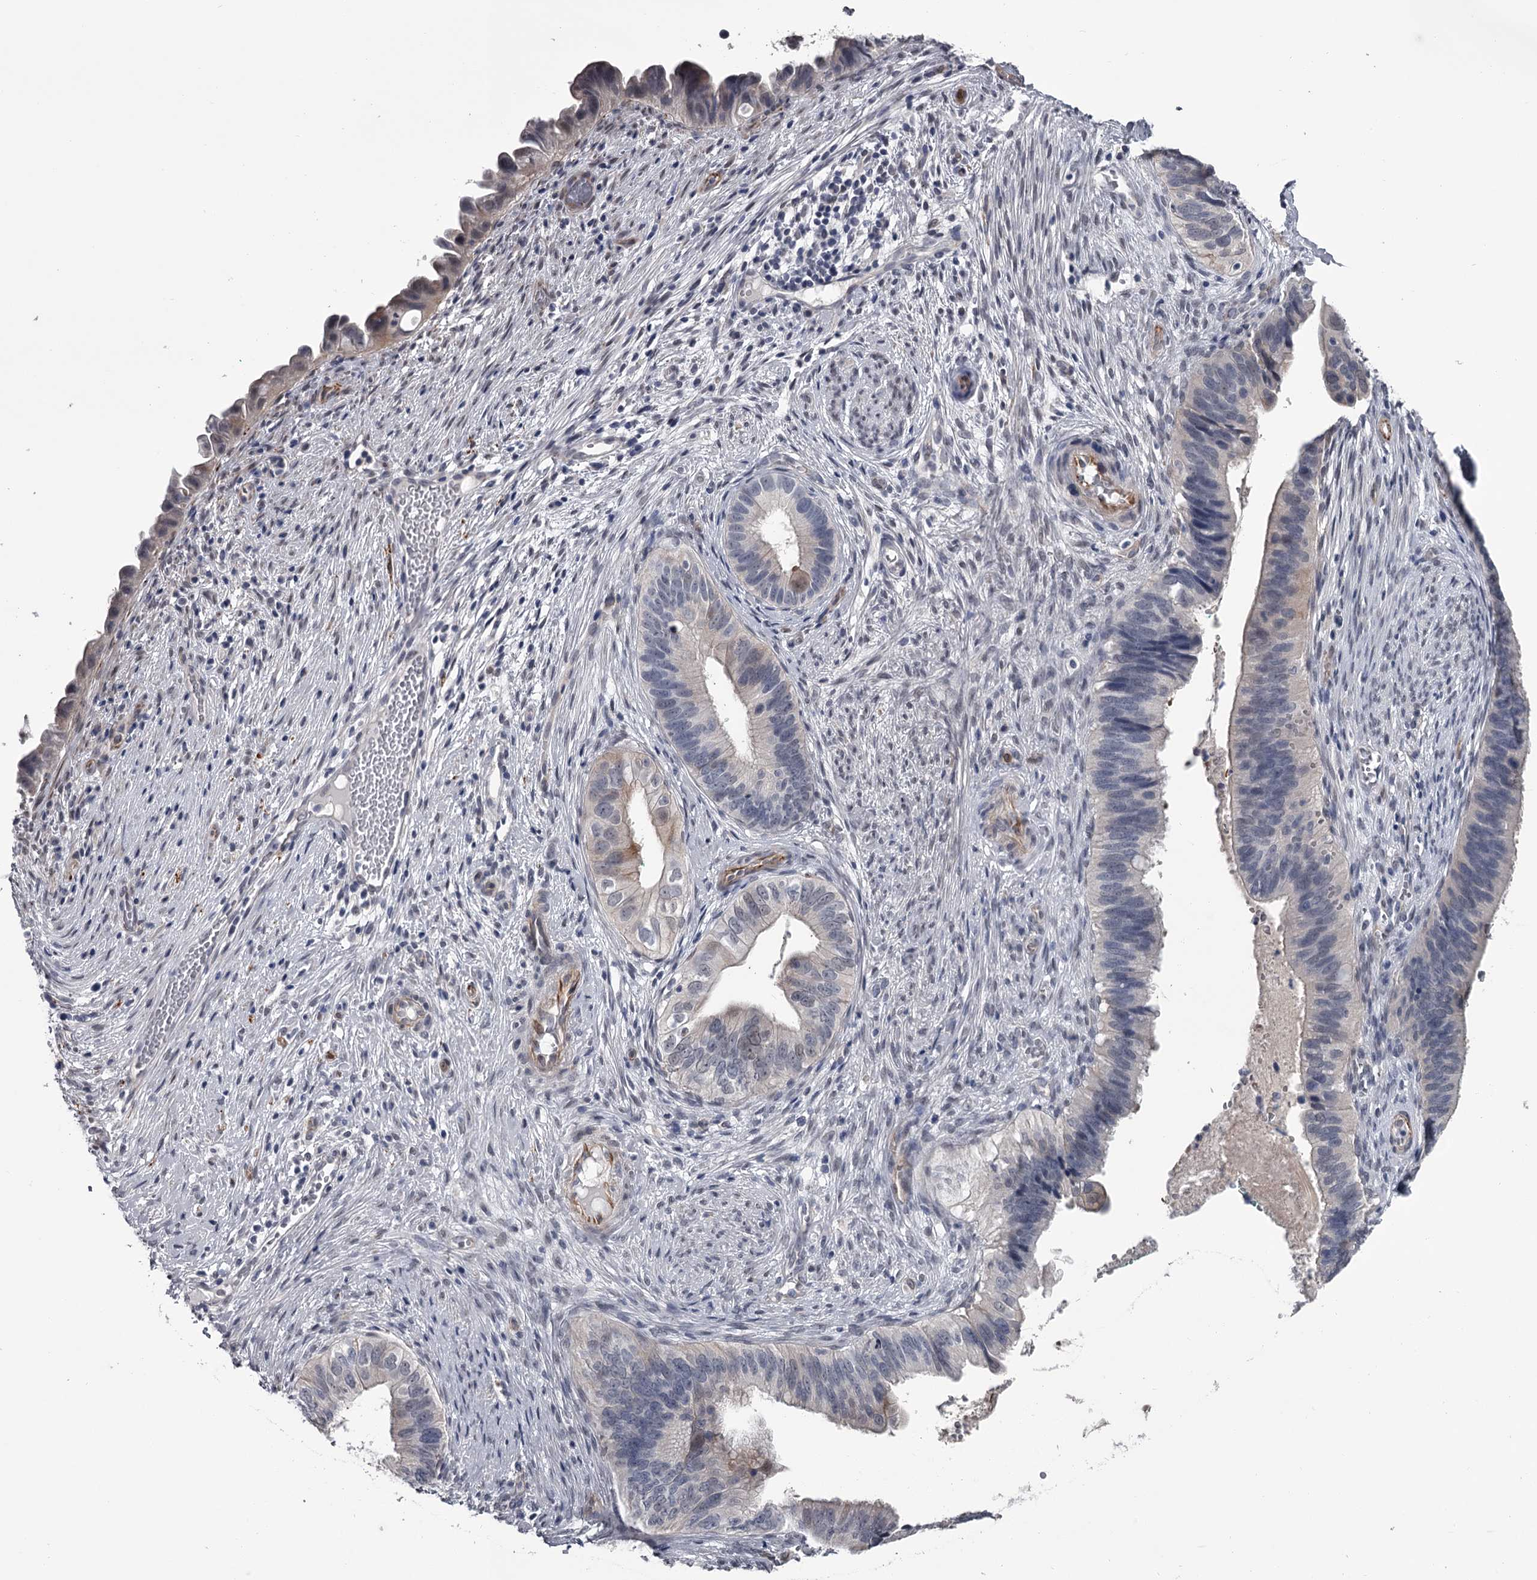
{"staining": {"intensity": "weak", "quantity": "<25%", "location": "cytoplasmic/membranous"}, "tissue": "cervical cancer", "cell_type": "Tumor cells", "image_type": "cancer", "snomed": [{"axis": "morphology", "description": "Adenocarcinoma, NOS"}, {"axis": "topography", "description": "Cervix"}], "caption": "An image of human cervical cancer is negative for staining in tumor cells.", "gene": "PRPF40B", "patient": {"sex": "female", "age": 42}}